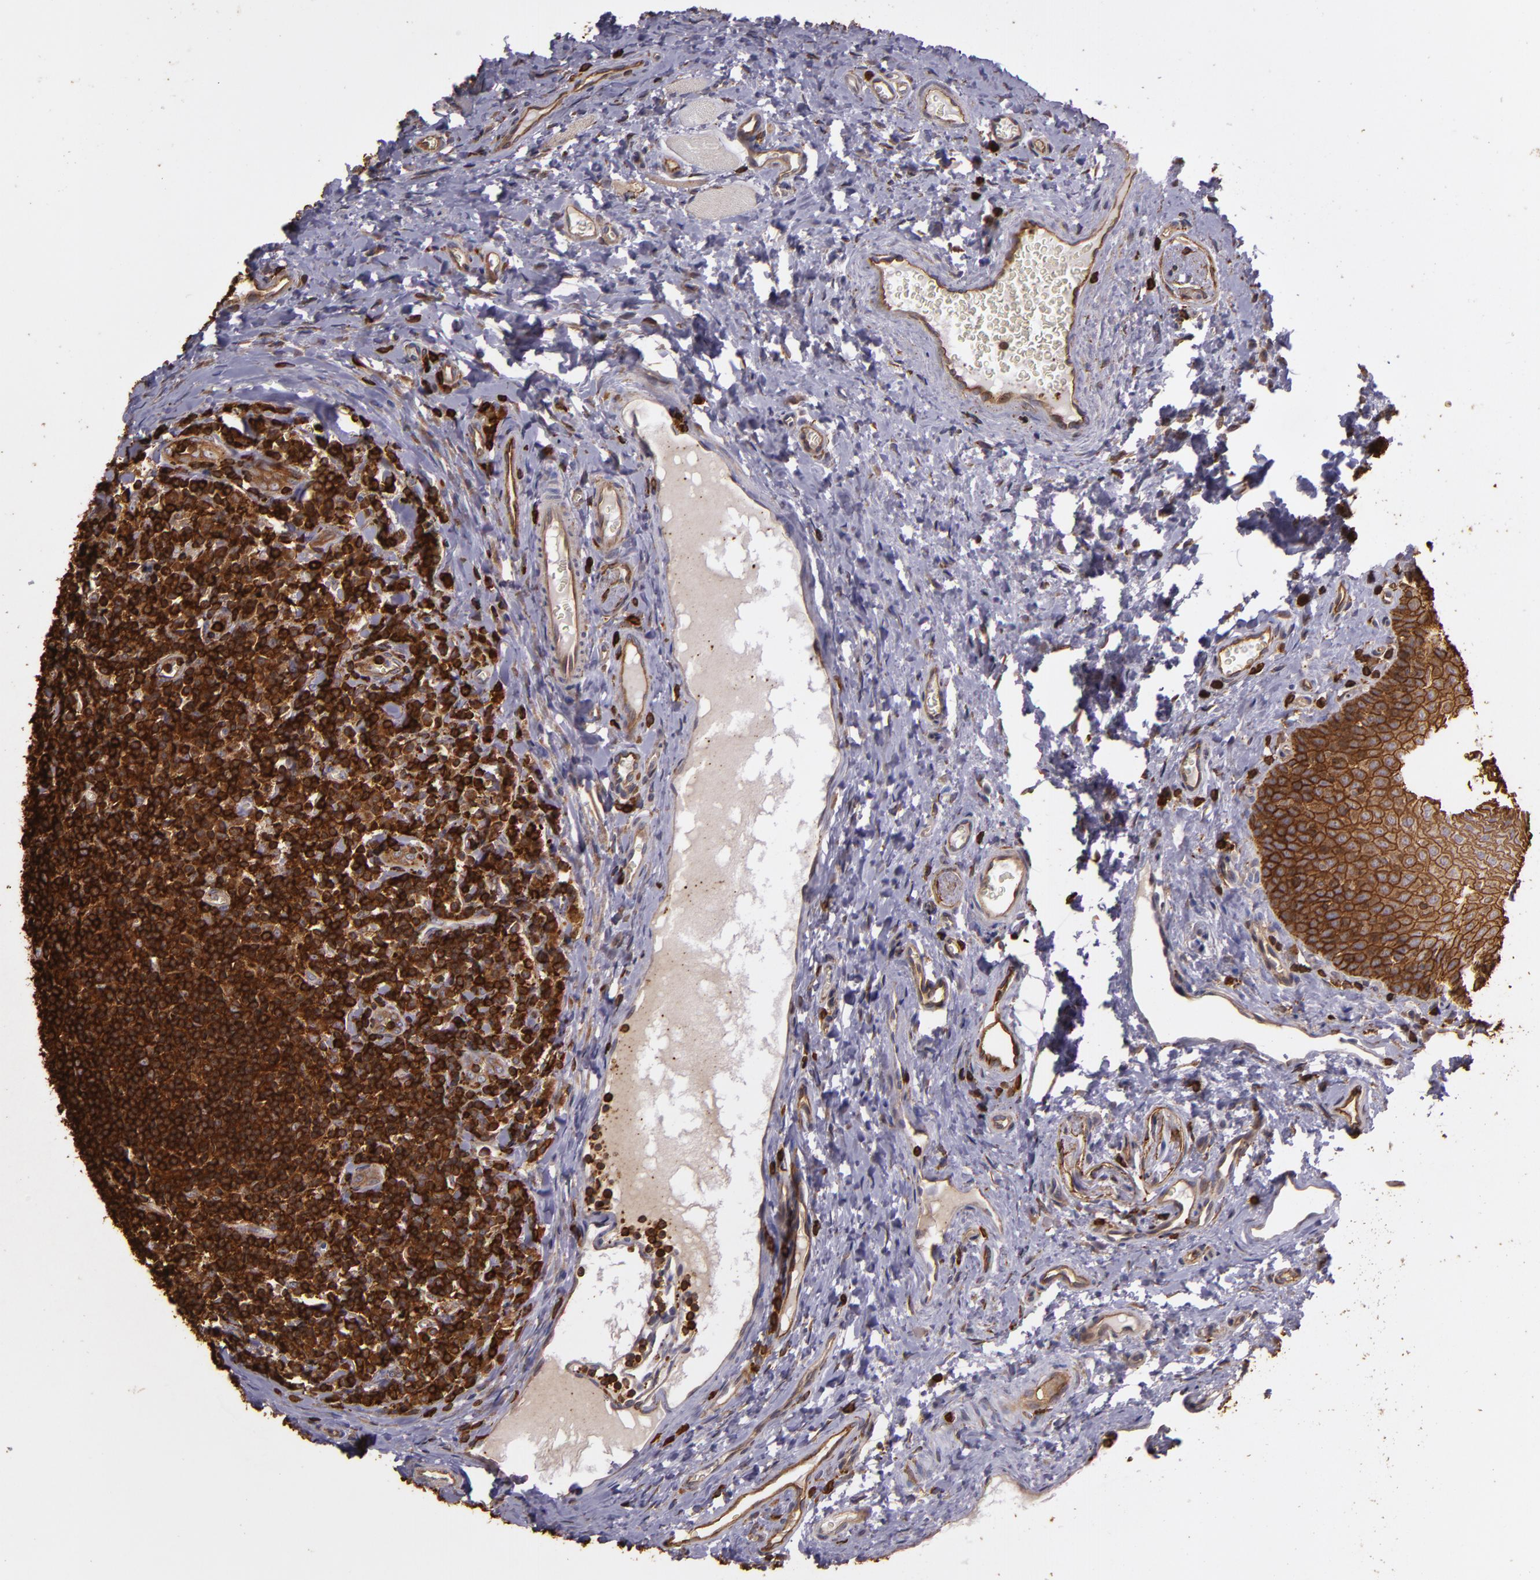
{"staining": {"intensity": "strong", "quantity": "25%-75%", "location": "cytoplasmic/membranous"}, "tissue": "oral mucosa", "cell_type": "Squamous epithelial cells", "image_type": "normal", "snomed": [{"axis": "morphology", "description": "Normal tissue, NOS"}, {"axis": "topography", "description": "Oral tissue"}], "caption": "Immunohistochemistry of benign oral mucosa exhibits high levels of strong cytoplasmic/membranous staining in approximately 25%-75% of squamous epithelial cells.", "gene": "SLC9A3R1", "patient": {"sex": "male", "age": 20}}